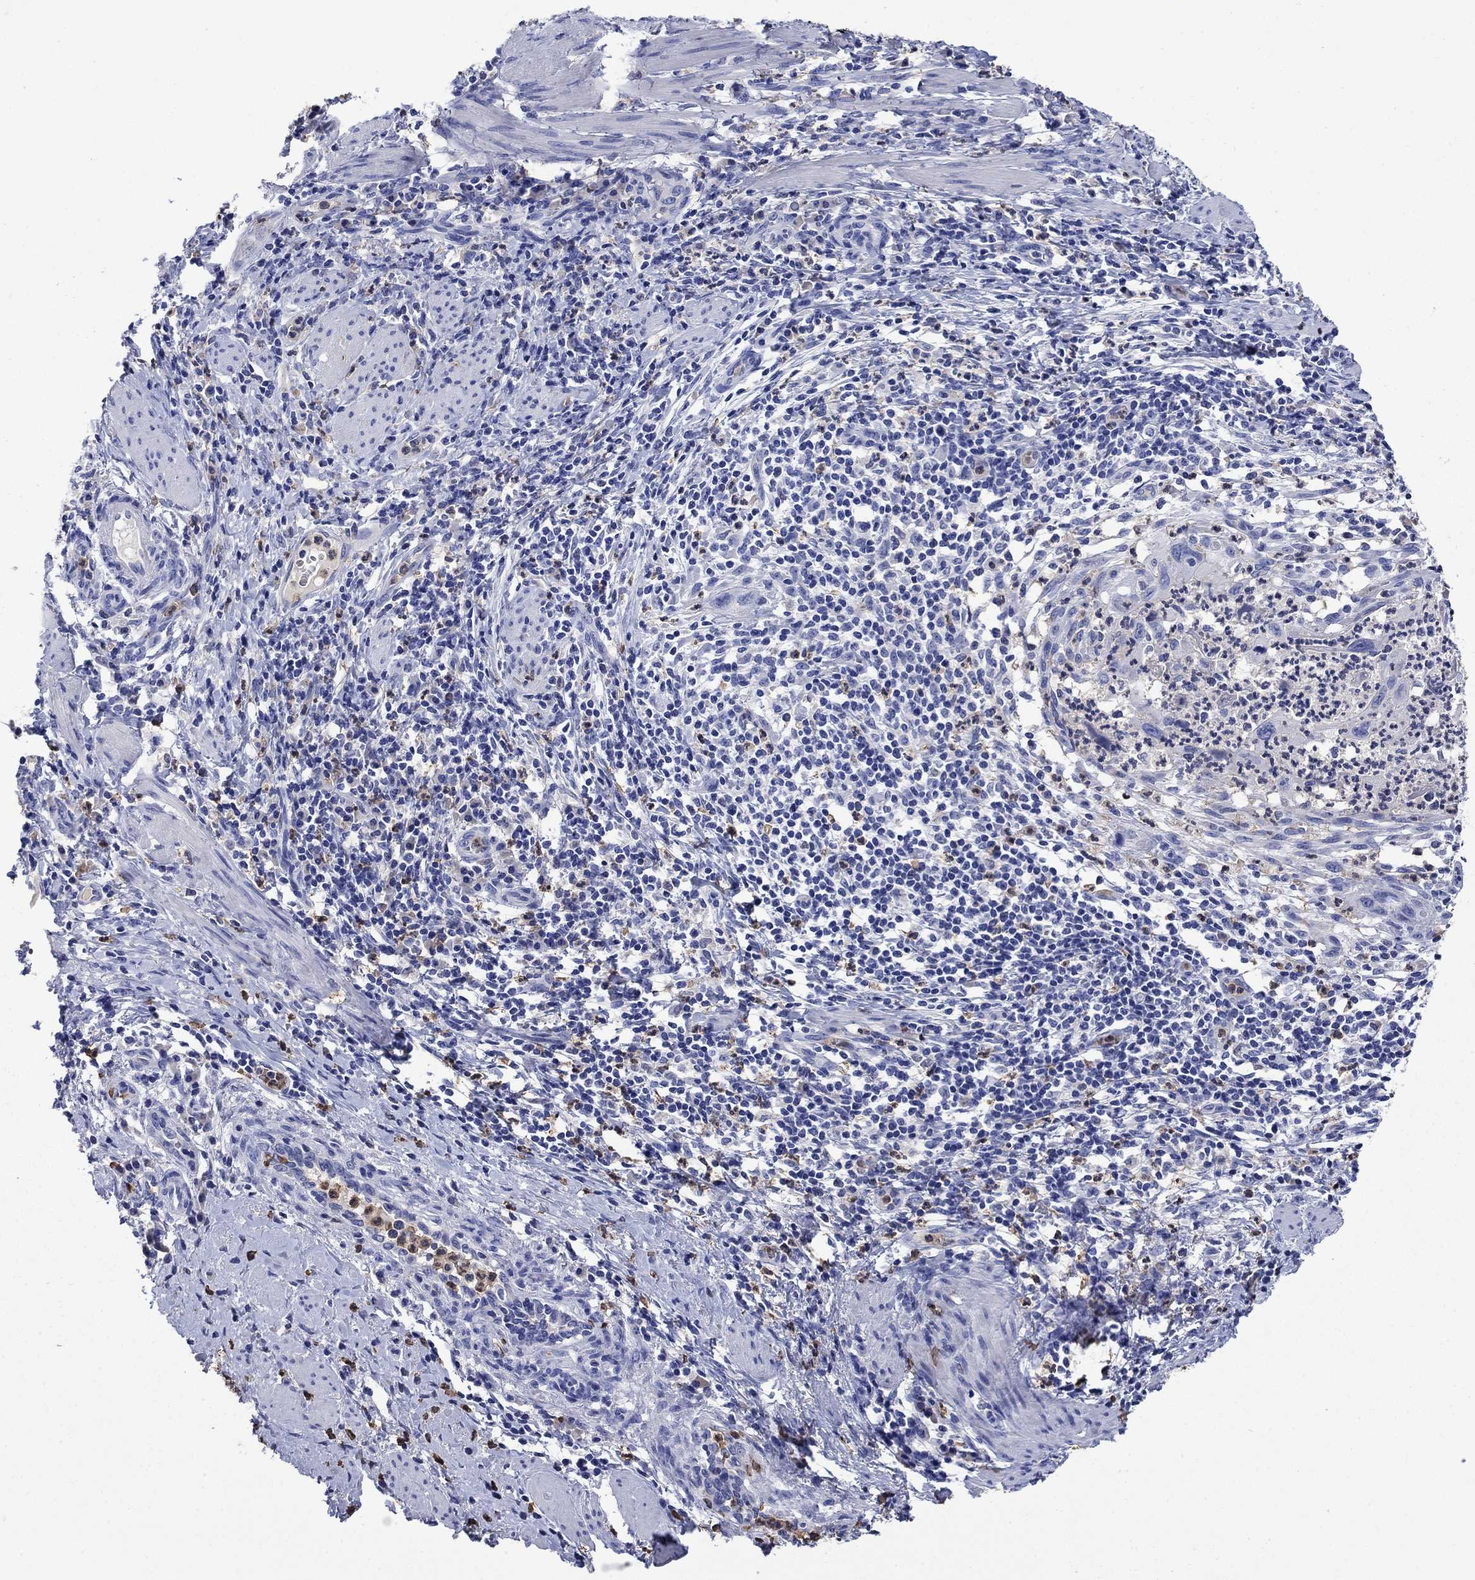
{"staining": {"intensity": "negative", "quantity": "none", "location": "none"}, "tissue": "cervical cancer", "cell_type": "Tumor cells", "image_type": "cancer", "snomed": [{"axis": "morphology", "description": "Squamous cell carcinoma, NOS"}, {"axis": "topography", "description": "Cervix"}], "caption": "High magnification brightfield microscopy of cervical cancer (squamous cell carcinoma) stained with DAB (brown) and counterstained with hematoxylin (blue): tumor cells show no significant expression. The staining is performed using DAB (3,3'-diaminobenzidine) brown chromogen with nuclei counter-stained in using hematoxylin.", "gene": "TFR2", "patient": {"sex": "female", "age": 26}}